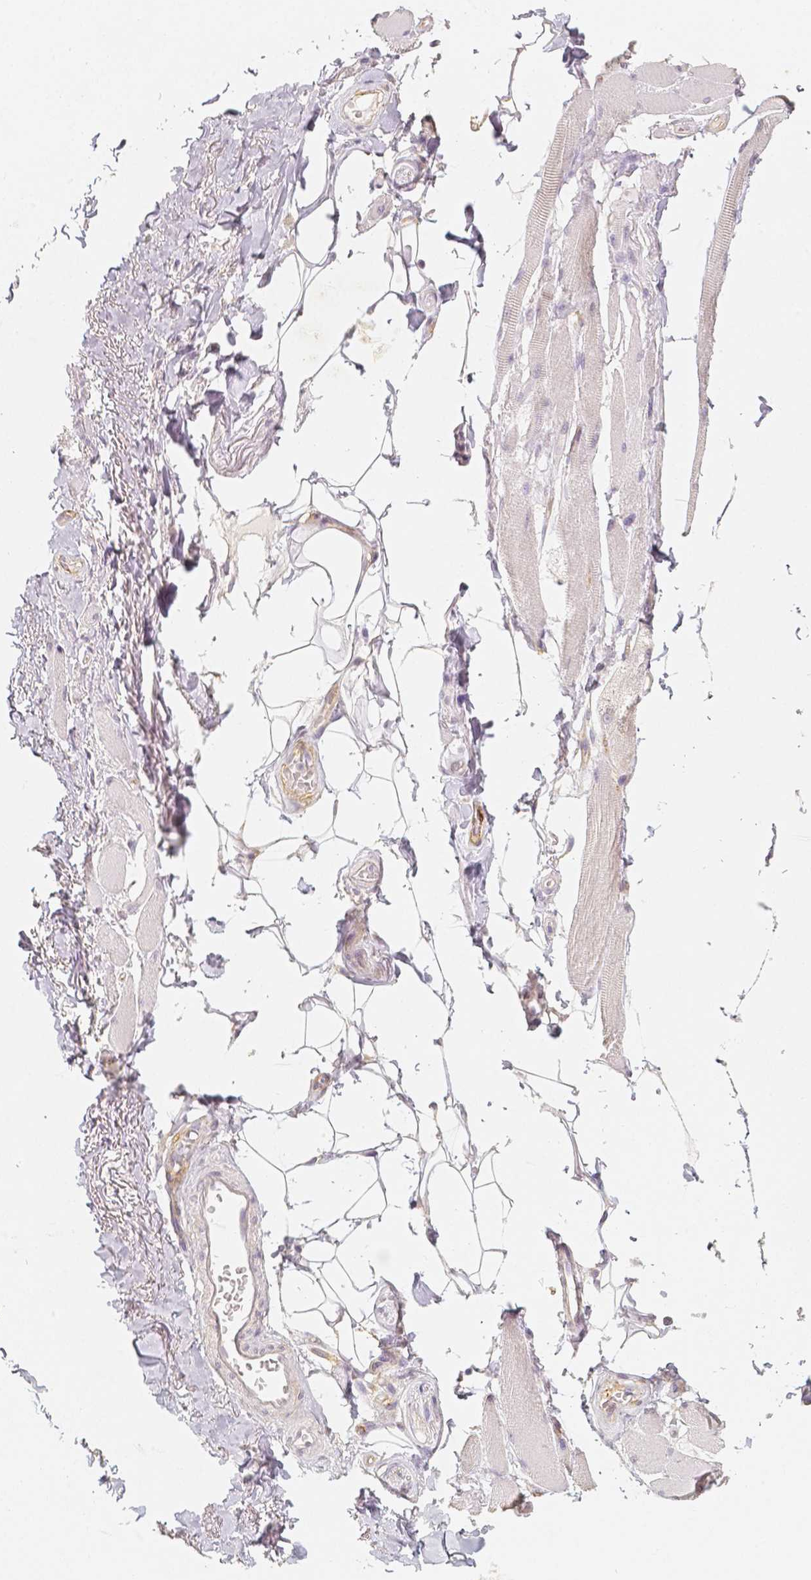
{"staining": {"intensity": "negative", "quantity": "none", "location": "none"}, "tissue": "skeletal muscle", "cell_type": "Myocytes", "image_type": "normal", "snomed": [{"axis": "morphology", "description": "Normal tissue, NOS"}, {"axis": "topography", "description": "Skeletal muscle"}, {"axis": "topography", "description": "Anal"}, {"axis": "topography", "description": "Peripheral nerve tissue"}], "caption": "Immunohistochemistry (IHC) micrograph of unremarkable skeletal muscle: human skeletal muscle stained with DAB (3,3'-diaminobenzidine) displays no significant protein staining in myocytes.", "gene": "THY1", "patient": {"sex": "male", "age": 53}}